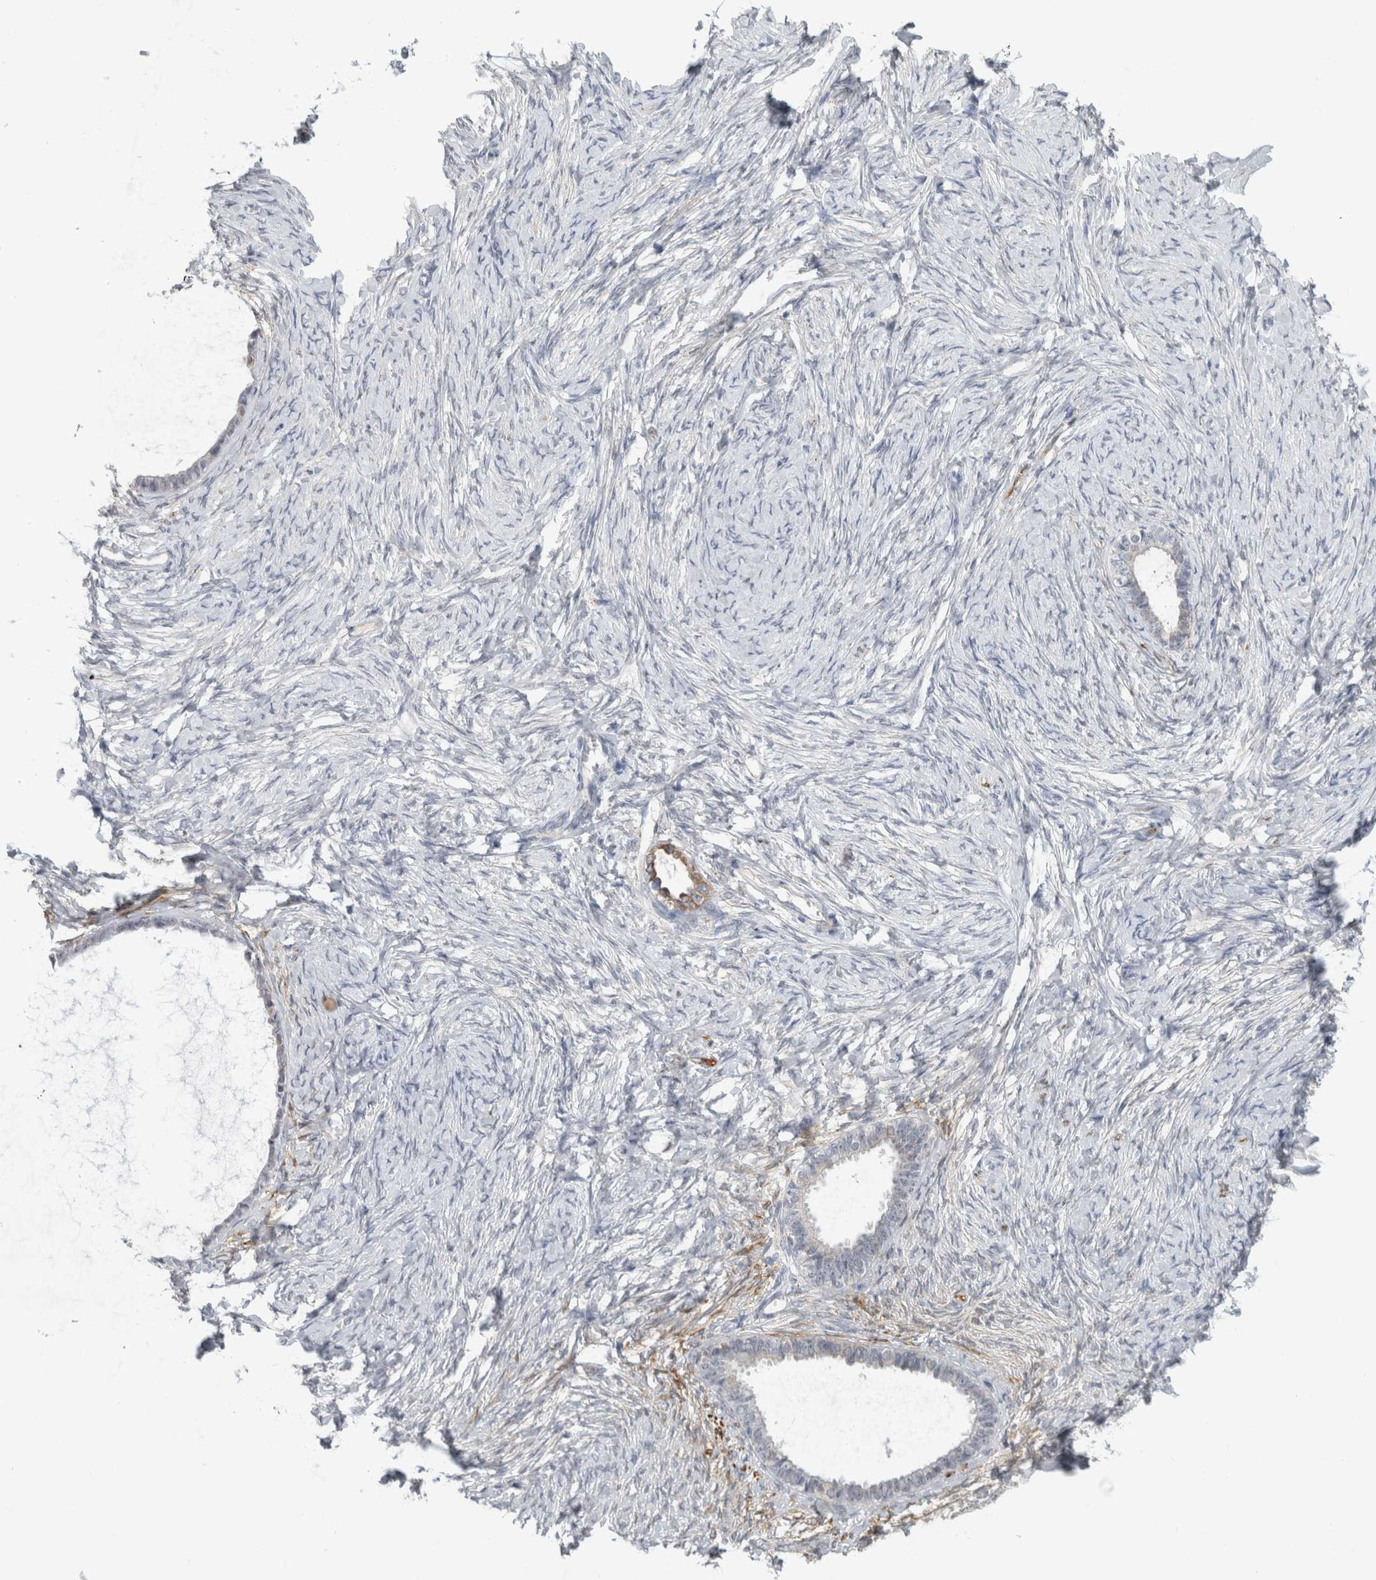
{"staining": {"intensity": "negative", "quantity": "none", "location": "none"}, "tissue": "ovarian cancer", "cell_type": "Tumor cells", "image_type": "cancer", "snomed": [{"axis": "morphology", "description": "Cystadenocarcinoma, serous, NOS"}, {"axis": "topography", "description": "Ovary"}], "caption": "An image of human ovarian cancer (serous cystadenocarcinoma) is negative for staining in tumor cells.", "gene": "RAB18", "patient": {"sex": "female", "age": 79}}